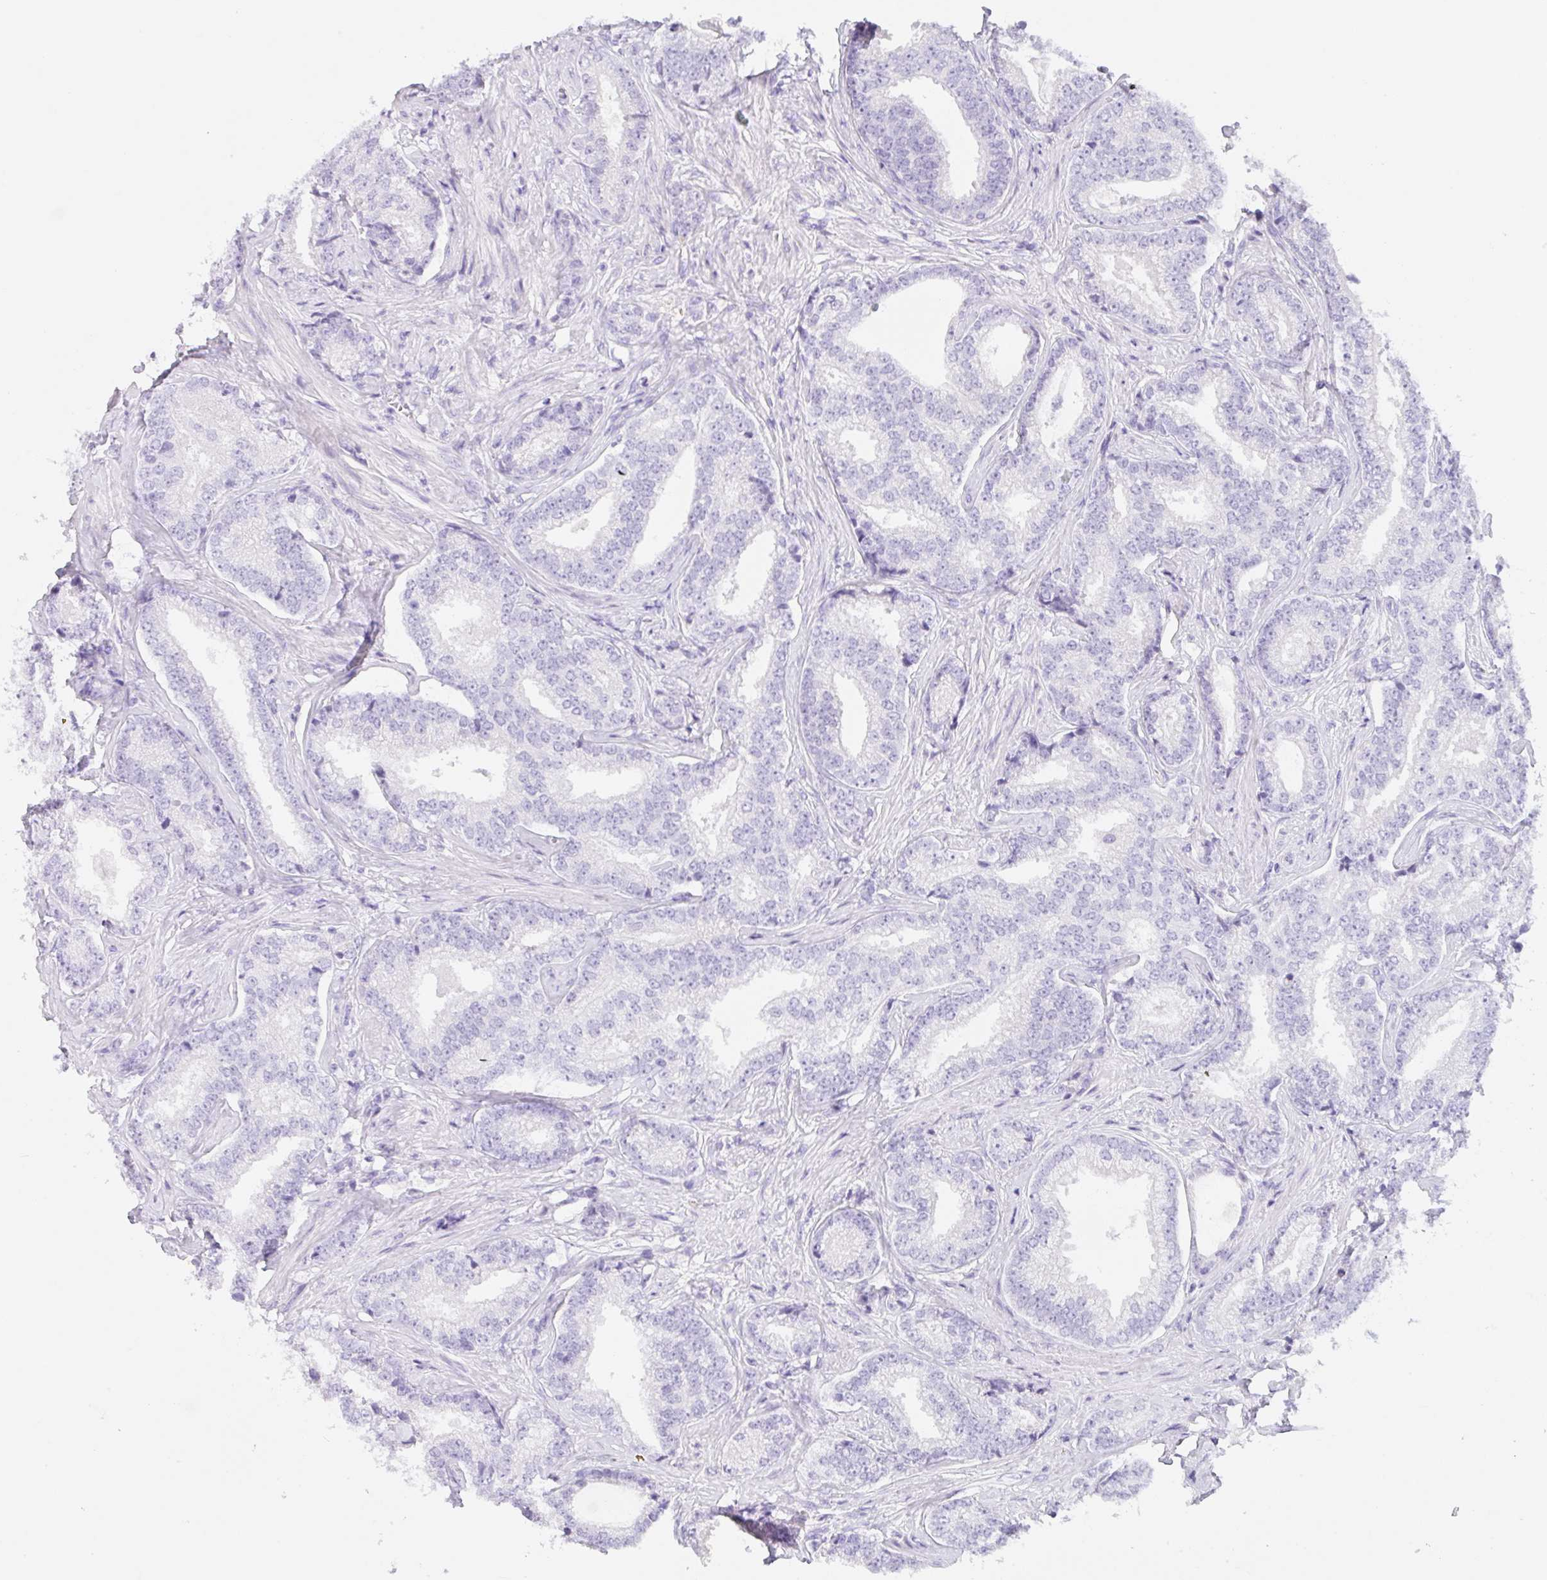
{"staining": {"intensity": "negative", "quantity": "none", "location": "none"}, "tissue": "prostate cancer", "cell_type": "Tumor cells", "image_type": "cancer", "snomed": [{"axis": "morphology", "description": "Adenocarcinoma, Low grade"}, {"axis": "topography", "description": "Prostate"}], "caption": "Immunohistochemical staining of human low-grade adenocarcinoma (prostate) exhibits no significant staining in tumor cells.", "gene": "KLK8", "patient": {"sex": "male", "age": 63}}